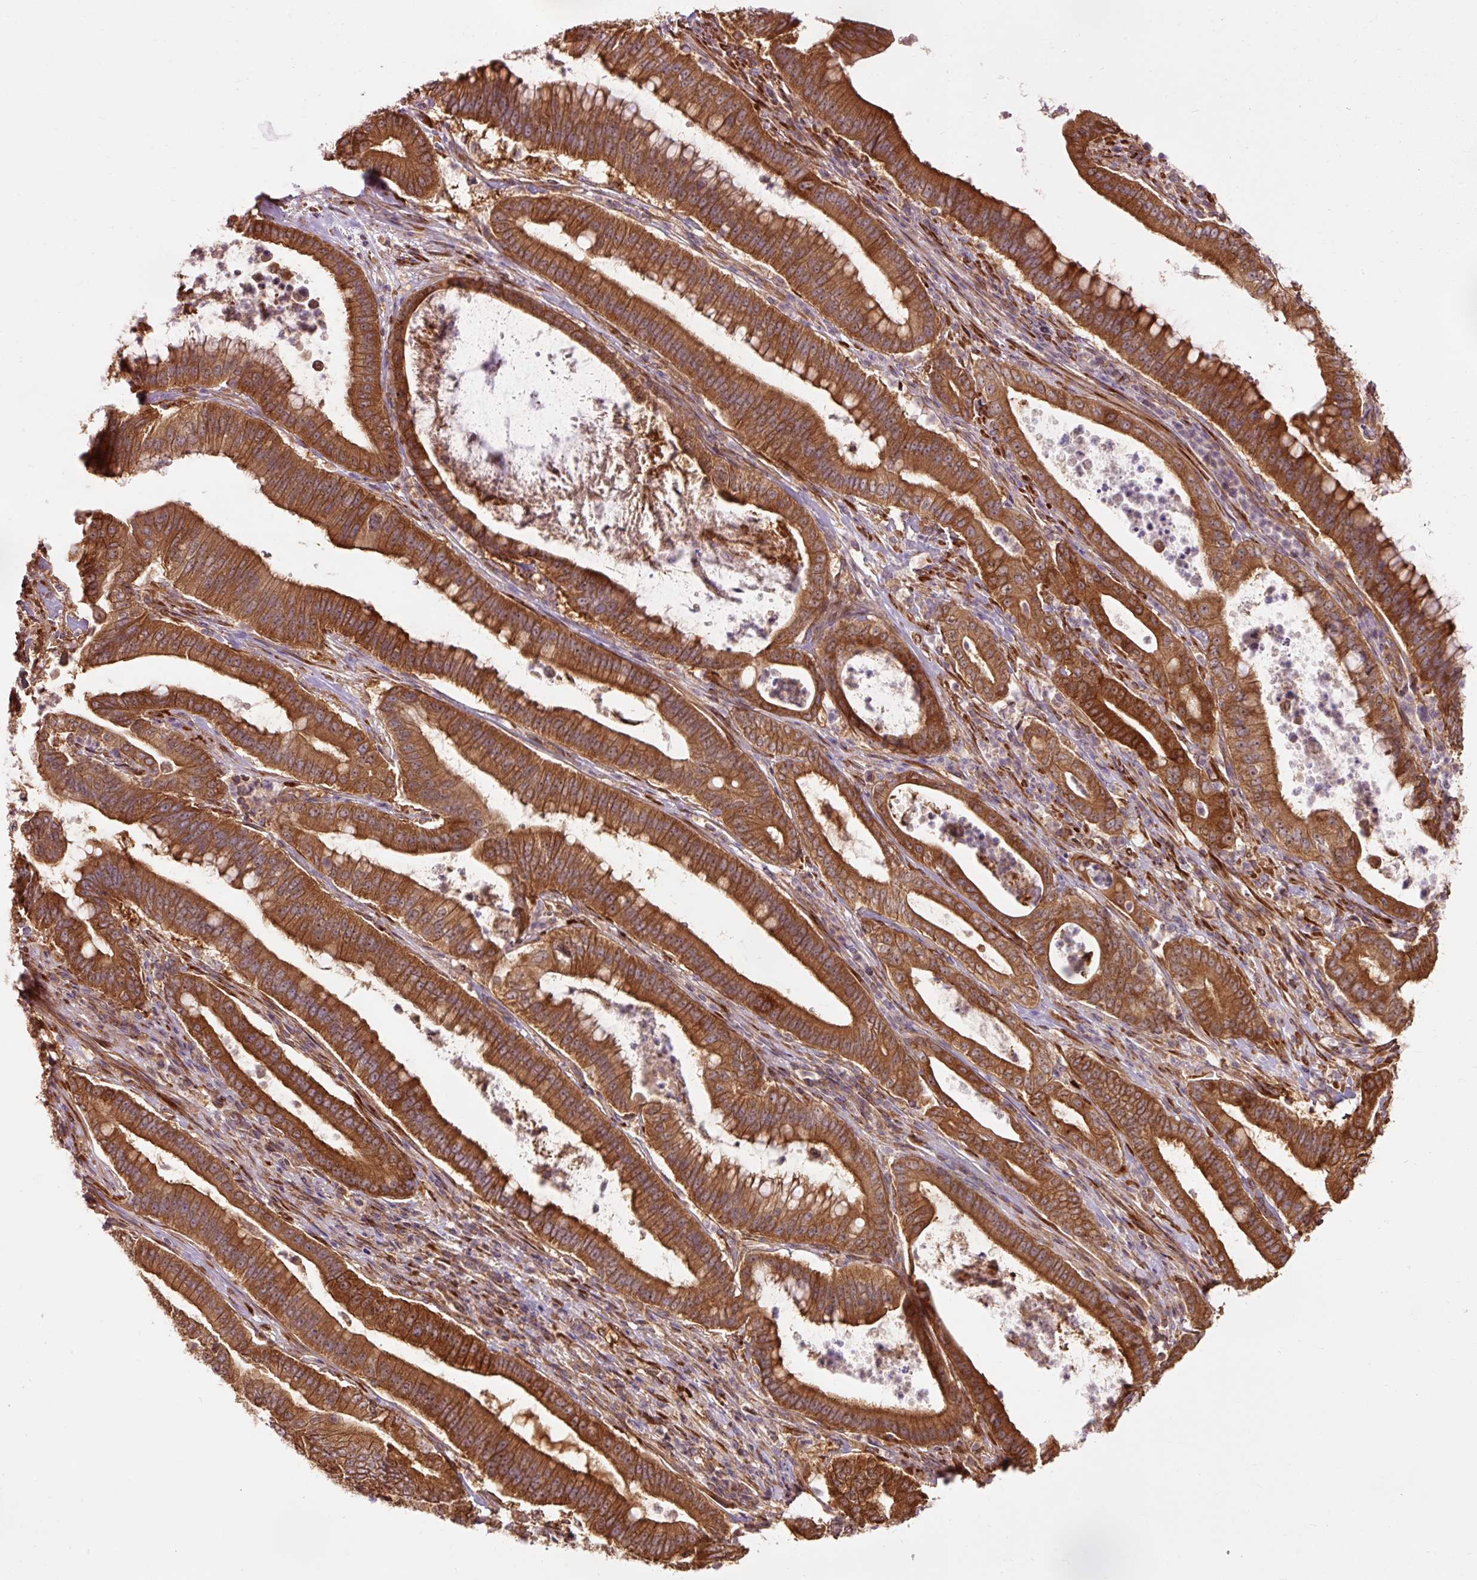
{"staining": {"intensity": "strong", "quantity": ">75%", "location": "cytoplasmic/membranous"}, "tissue": "pancreatic cancer", "cell_type": "Tumor cells", "image_type": "cancer", "snomed": [{"axis": "morphology", "description": "Adenocarcinoma, NOS"}, {"axis": "topography", "description": "Pancreas"}], "caption": "Protein expression analysis of adenocarcinoma (pancreatic) demonstrates strong cytoplasmic/membranous positivity in about >75% of tumor cells.", "gene": "PDAP1", "patient": {"sex": "male", "age": 71}}